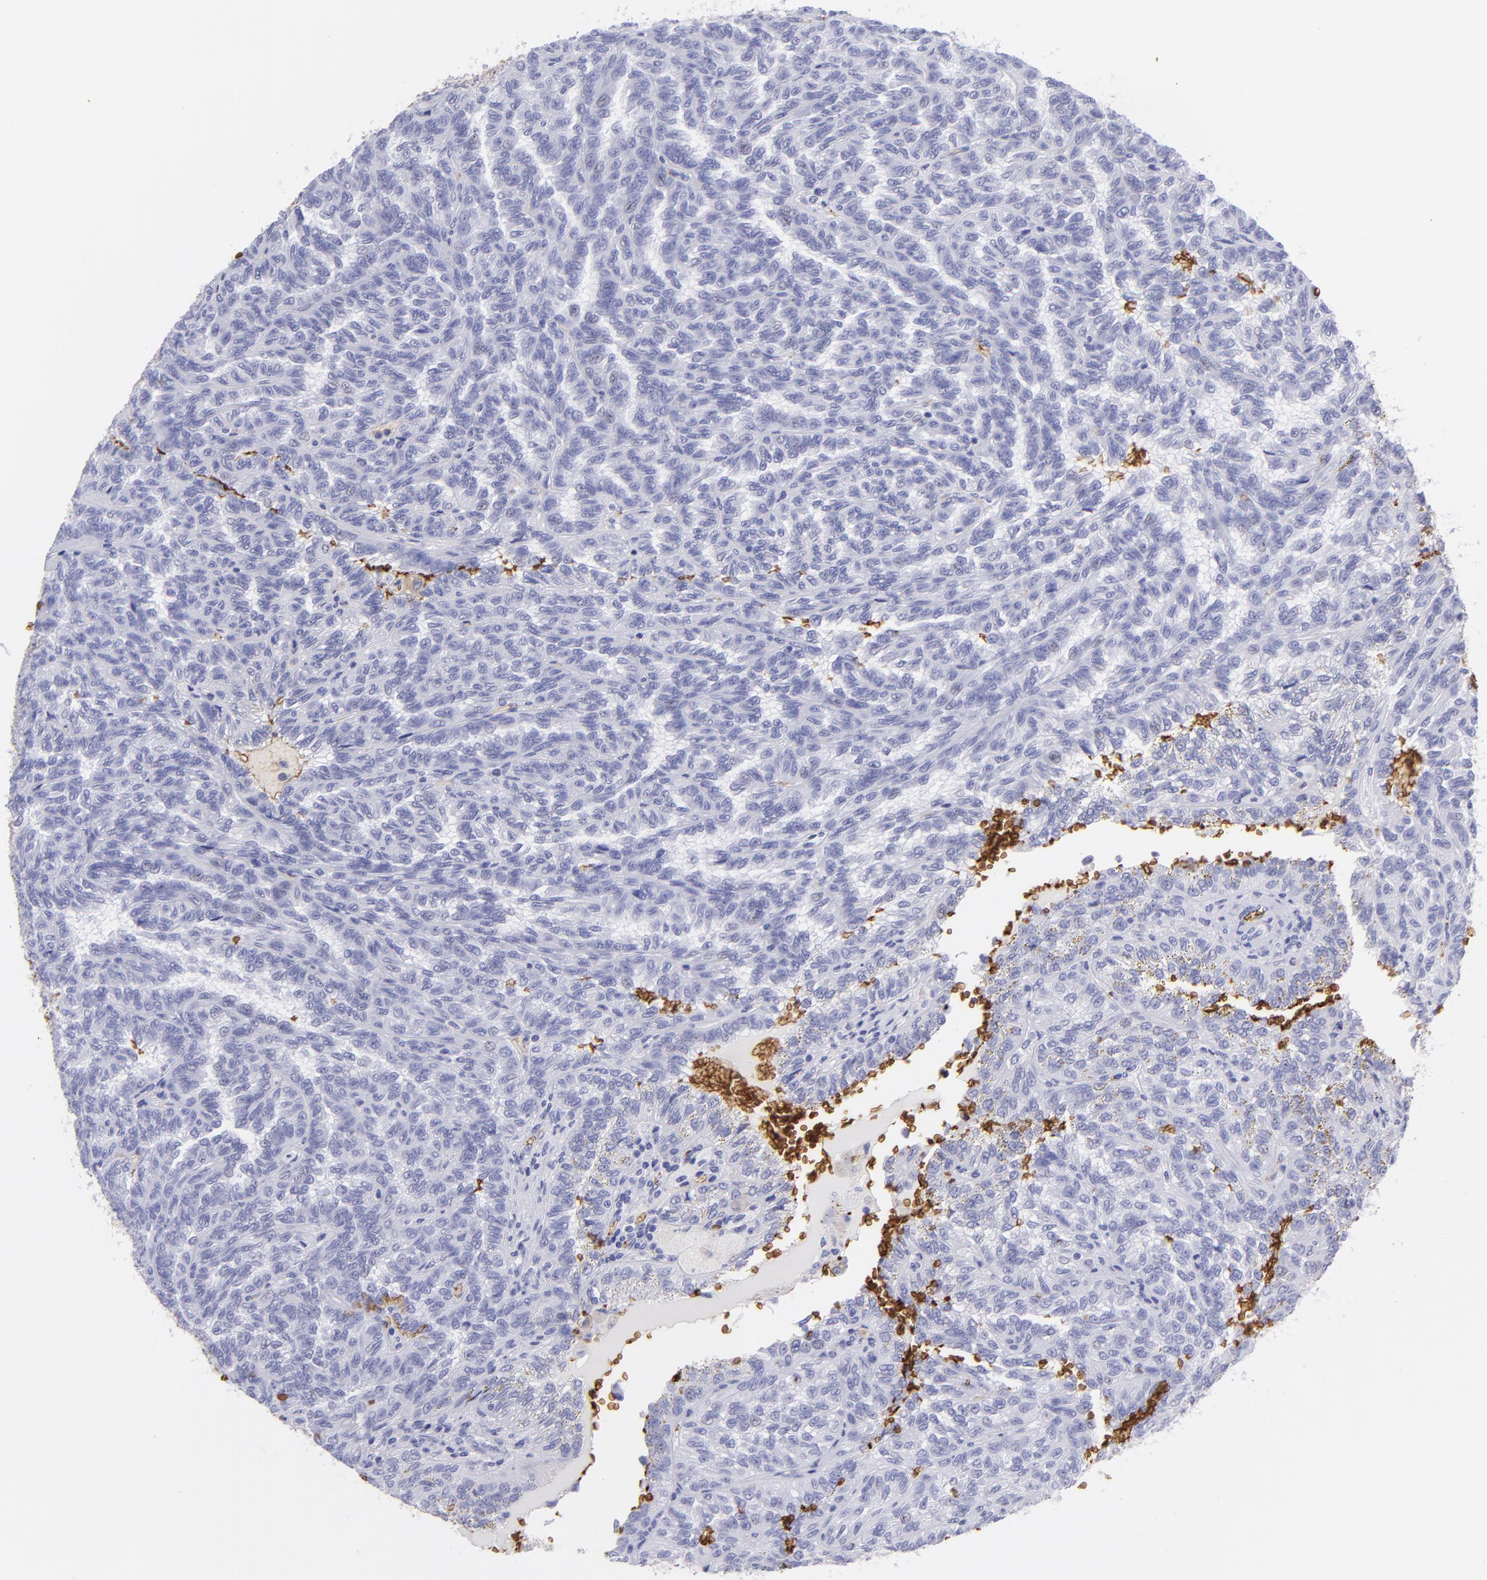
{"staining": {"intensity": "negative", "quantity": "none", "location": "none"}, "tissue": "renal cancer", "cell_type": "Tumor cells", "image_type": "cancer", "snomed": [{"axis": "morphology", "description": "Inflammation, NOS"}, {"axis": "morphology", "description": "Adenocarcinoma, NOS"}, {"axis": "topography", "description": "Kidney"}], "caption": "Immunohistochemistry (IHC) image of renal cancer (adenocarcinoma) stained for a protein (brown), which displays no positivity in tumor cells. The staining was performed using DAB (3,3'-diaminobenzidine) to visualize the protein expression in brown, while the nuclei were stained in blue with hematoxylin (Magnification: 20x).", "gene": "GYPA", "patient": {"sex": "male", "age": 68}}